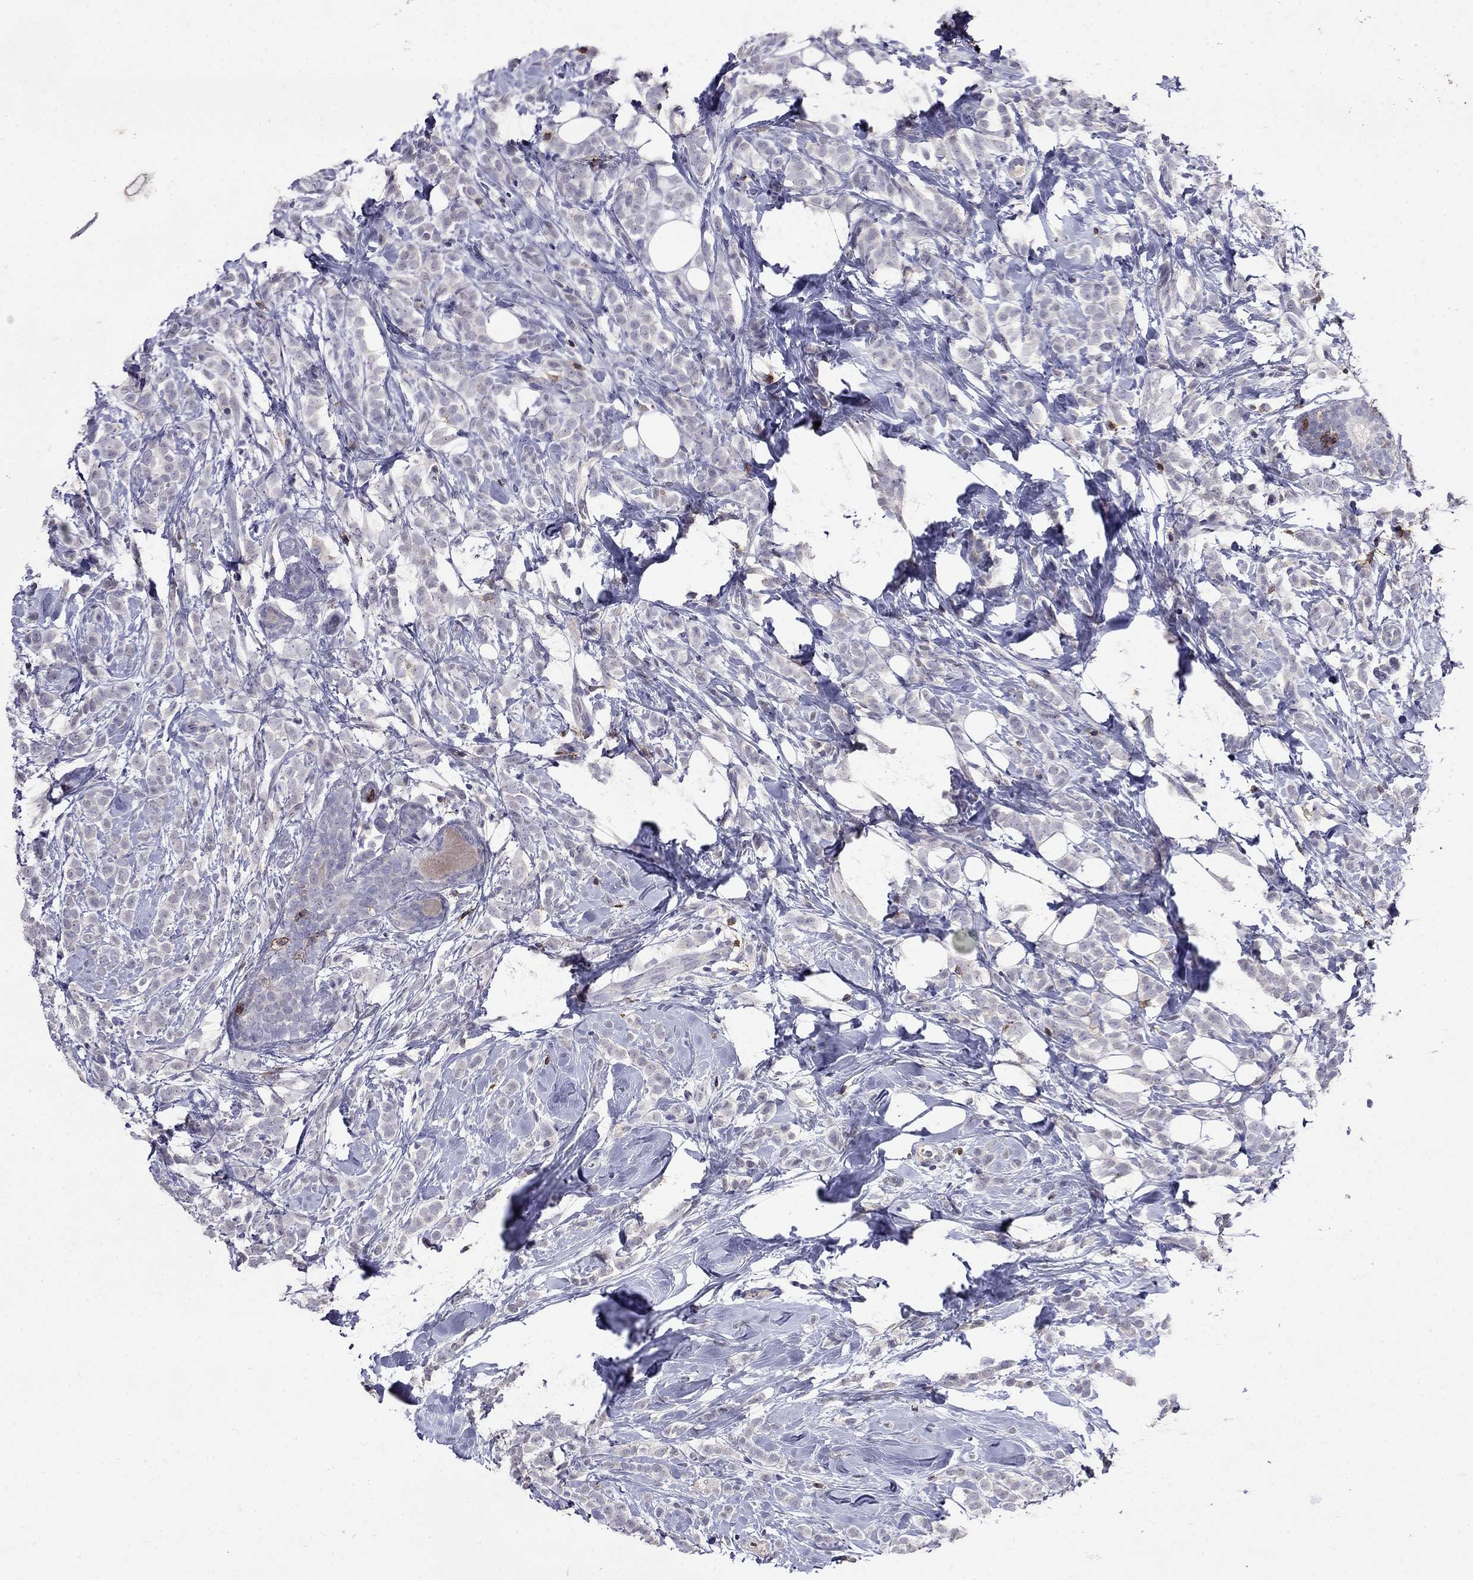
{"staining": {"intensity": "negative", "quantity": "none", "location": "none"}, "tissue": "breast cancer", "cell_type": "Tumor cells", "image_type": "cancer", "snomed": [{"axis": "morphology", "description": "Lobular carcinoma"}, {"axis": "topography", "description": "Breast"}], "caption": "This image is of breast cancer stained with immunohistochemistry to label a protein in brown with the nuclei are counter-stained blue. There is no staining in tumor cells.", "gene": "CD8B", "patient": {"sex": "female", "age": 49}}